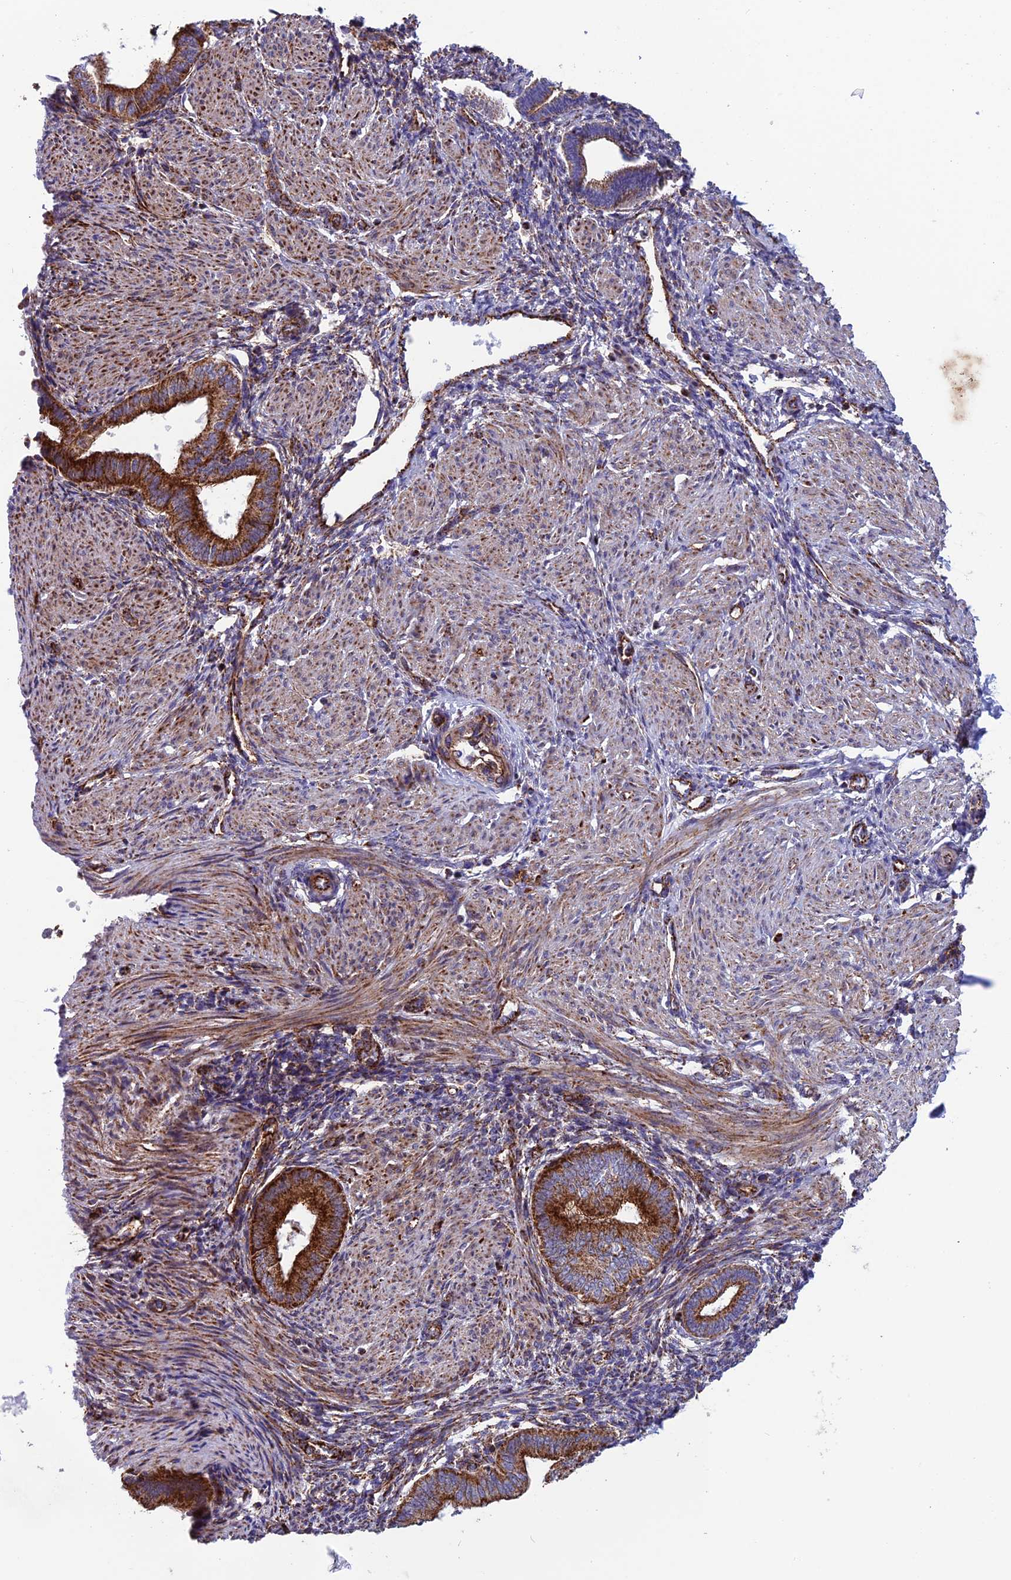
{"staining": {"intensity": "moderate", "quantity": "25%-75%", "location": "cytoplasmic/membranous"}, "tissue": "endometrium", "cell_type": "Cells in endometrial stroma", "image_type": "normal", "snomed": [{"axis": "morphology", "description": "Normal tissue, NOS"}, {"axis": "topography", "description": "Endometrium"}], "caption": "Brown immunohistochemical staining in normal human endometrium reveals moderate cytoplasmic/membranous expression in approximately 25%-75% of cells in endometrial stroma. Nuclei are stained in blue.", "gene": "MRPS18B", "patient": {"sex": "female", "age": 53}}